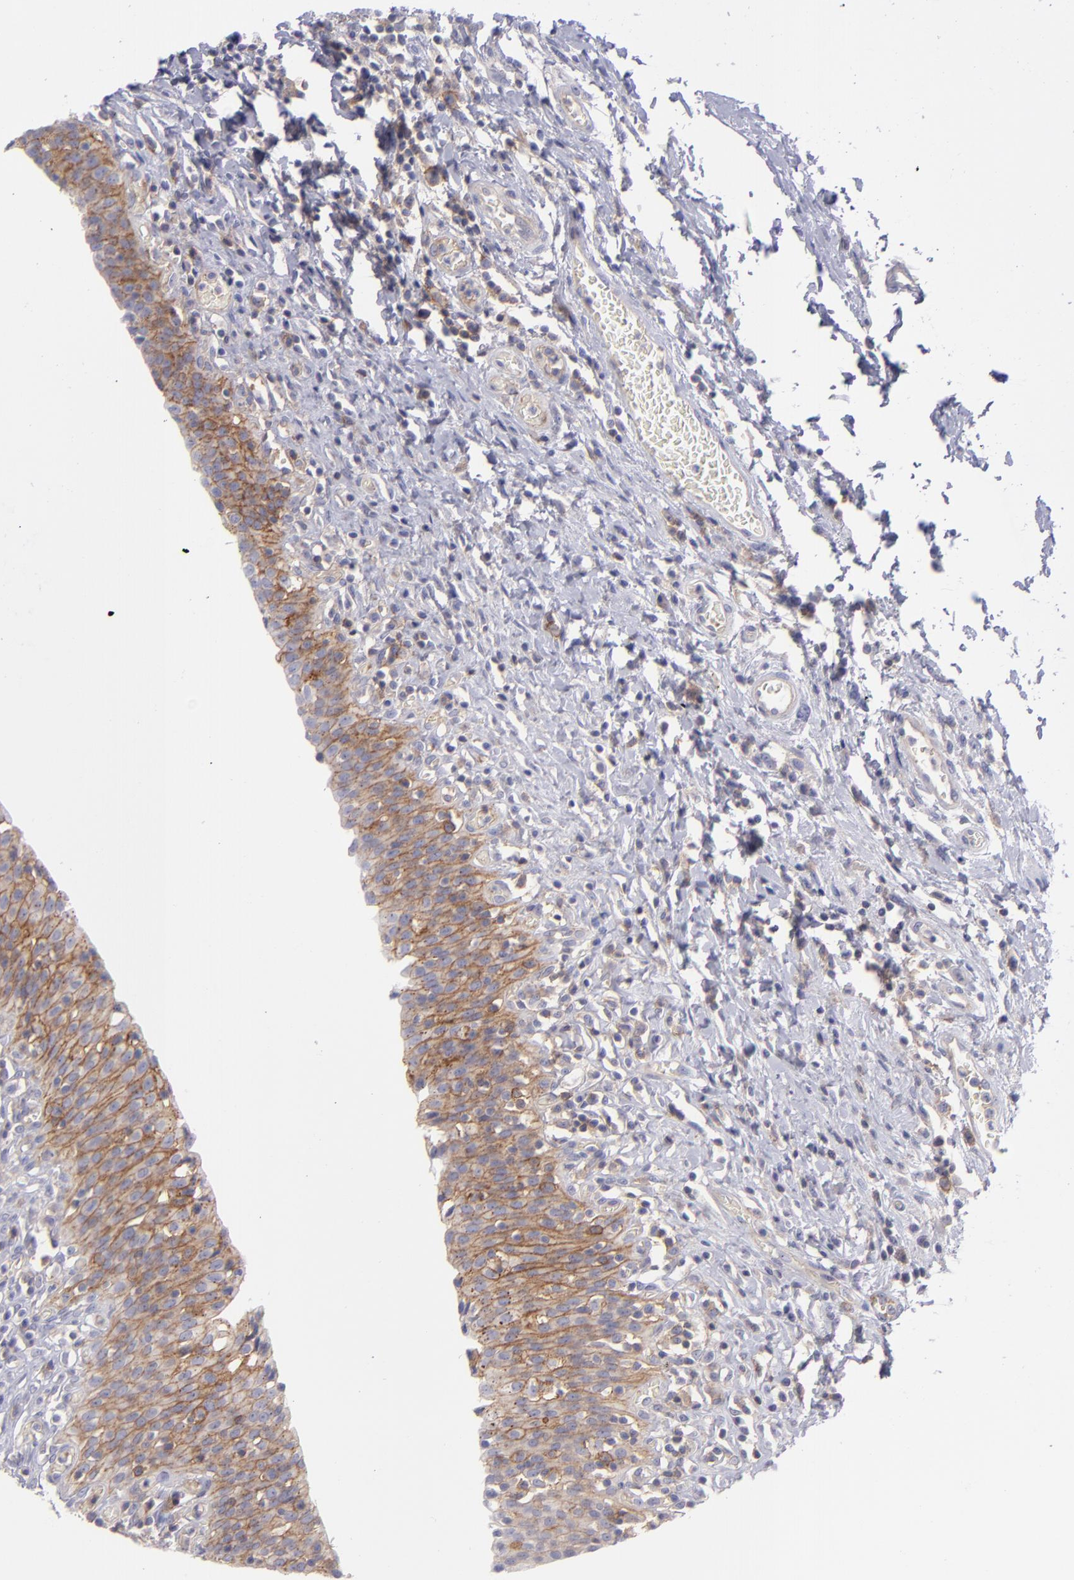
{"staining": {"intensity": "moderate", "quantity": ">75%", "location": "cytoplasmic/membranous"}, "tissue": "urinary bladder", "cell_type": "Urothelial cells", "image_type": "normal", "snomed": [{"axis": "morphology", "description": "Normal tissue, NOS"}, {"axis": "topography", "description": "Urinary bladder"}], "caption": "Brown immunohistochemical staining in benign urinary bladder exhibits moderate cytoplasmic/membranous positivity in about >75% of urothelial cells.", "gene": "BSG", "patient": {"sex": "male", "age": 51}}